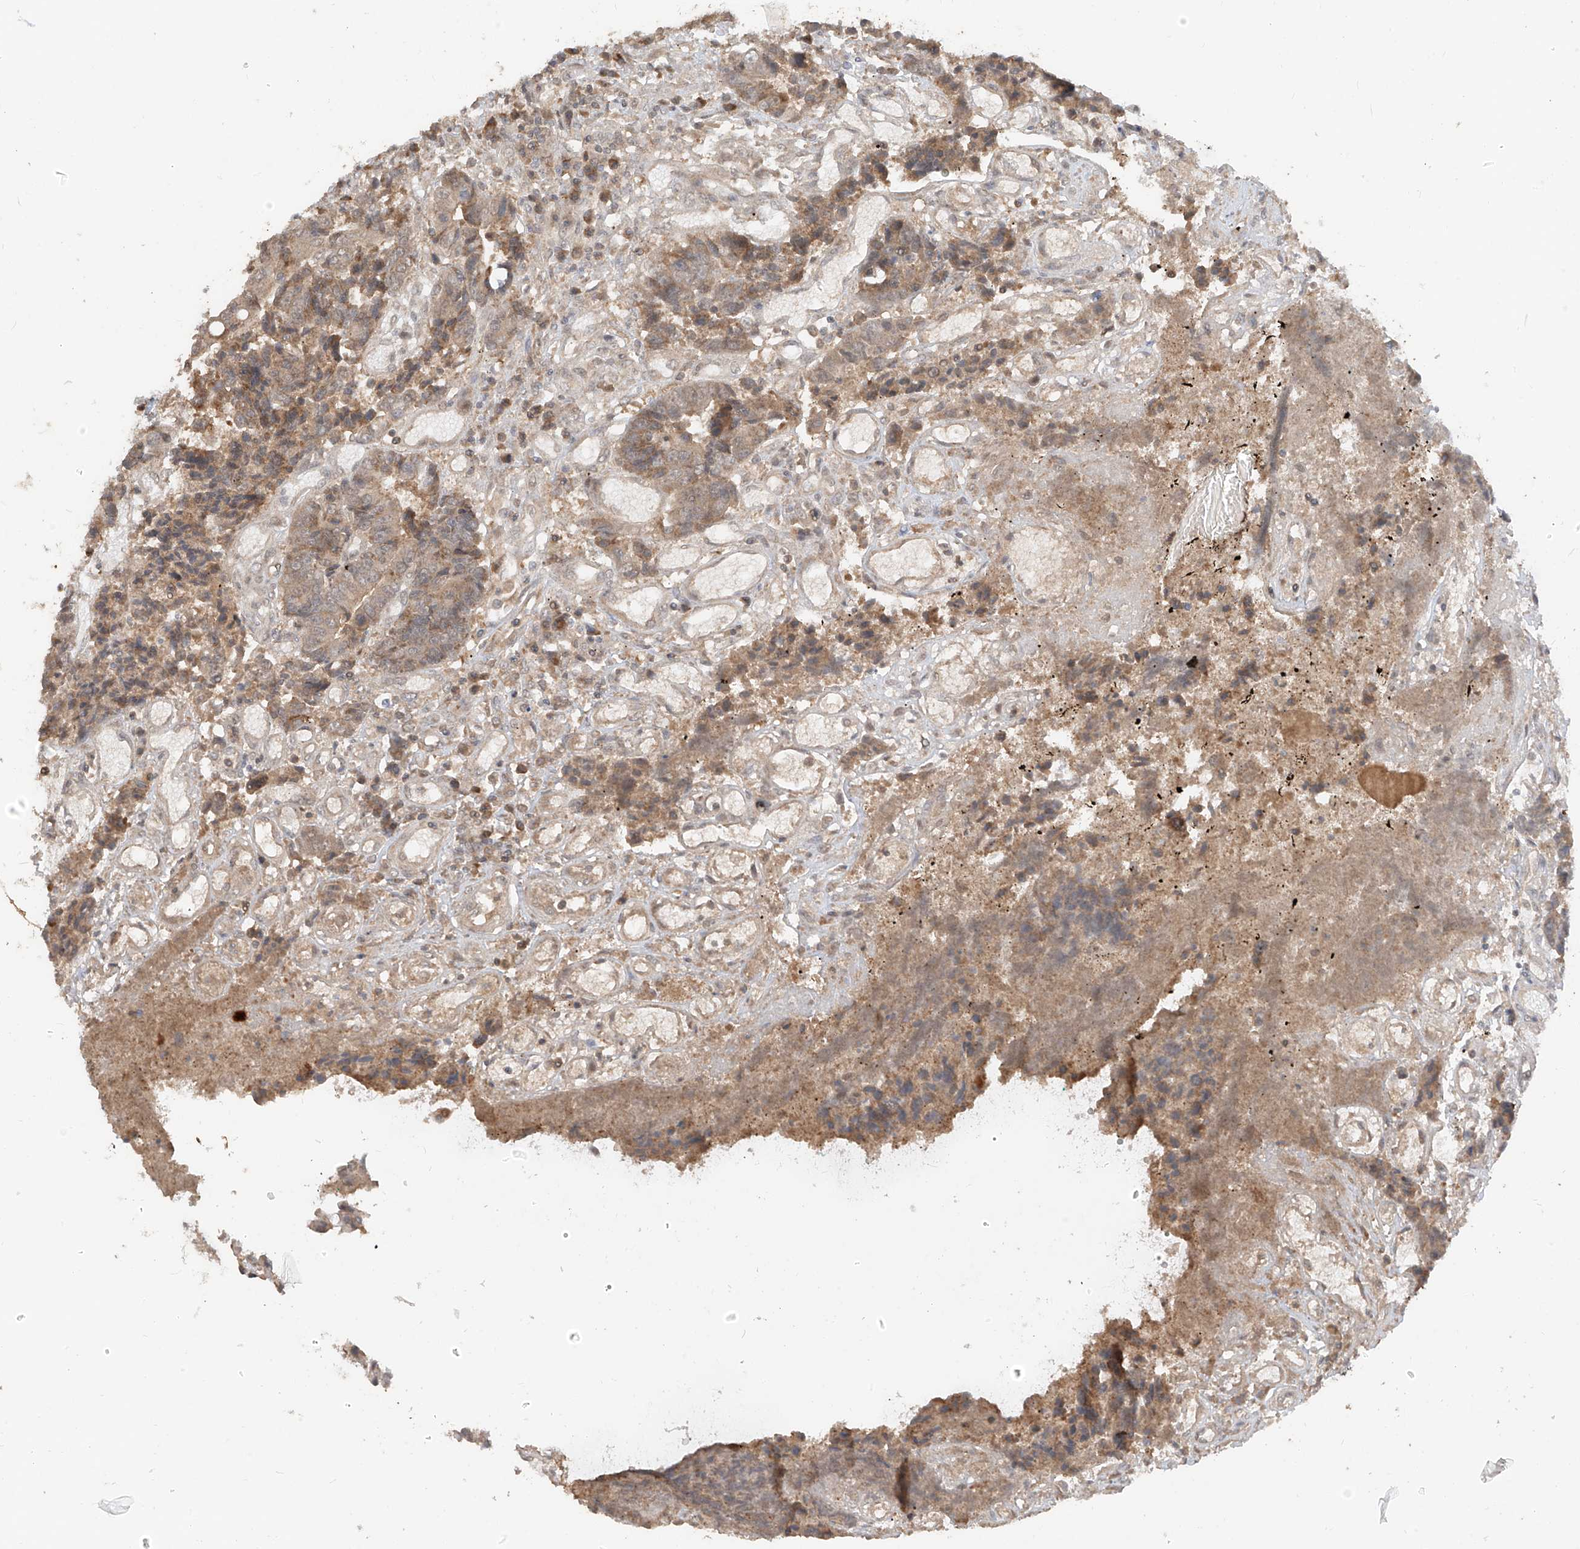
{"staining": {"intensity": "moderate", "quantity": "25%-75%", "location": "cytoplasmic/membranous"}, "tissue": "colorectal cancer", "cell_type": "Tumor cells", "image_type": "cancer", "snomed": [{"axis": "morphology", "description": "Adenocarcinoma, NOS"}, {"axis": "topography", "description": "Rectum"}], "caption": "Moderate cytoplasmic/membranous staining for a protein is seen in approximately 25%-75% of tumor cells of colorectal cancer (adenocarcinoma) using IHC.", "gene": "COLGALT2", "patient": {"sex": "male", "age": 84}}